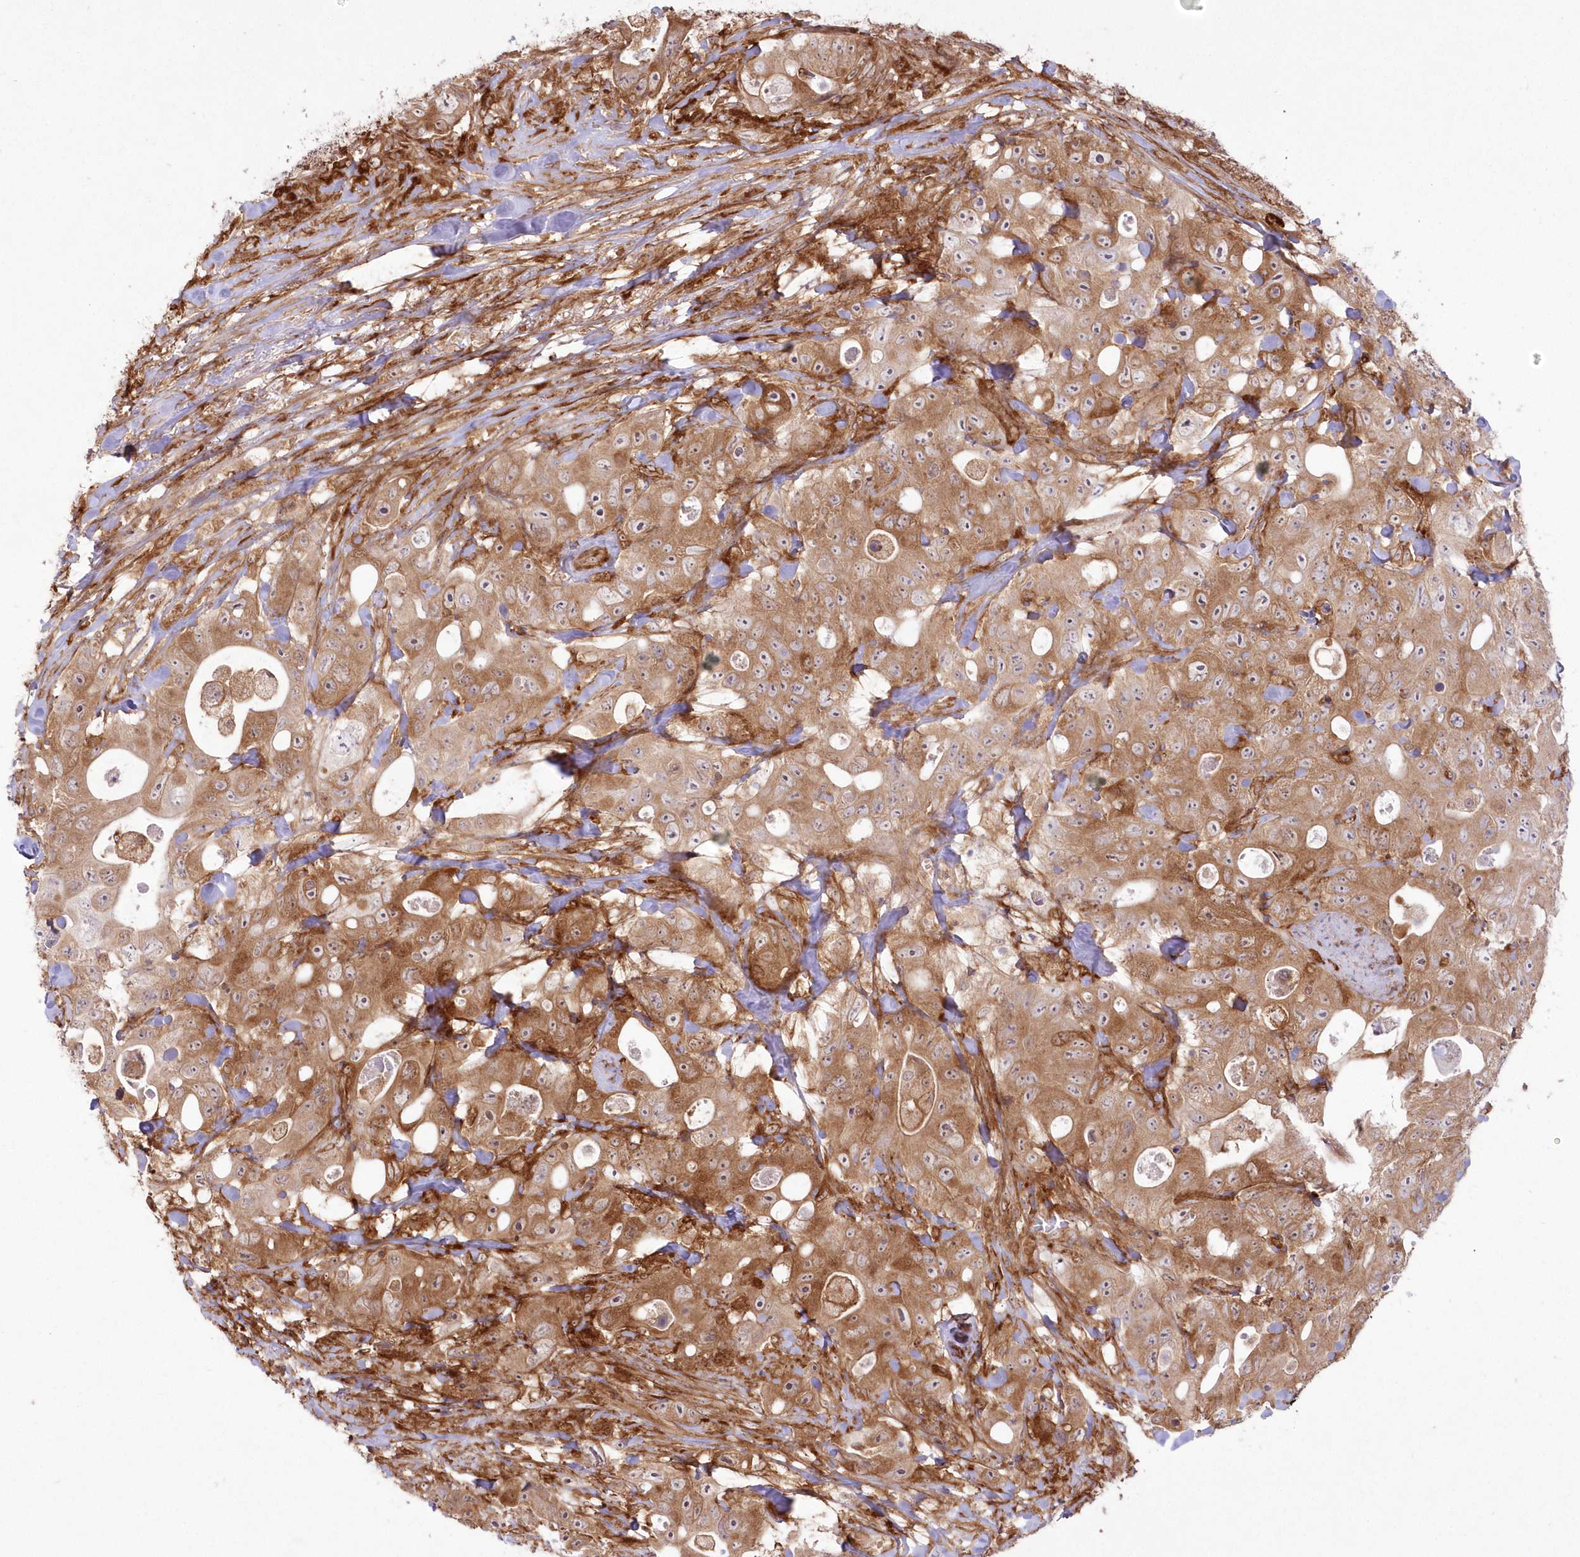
{"staining": {"intensity": "moderate", "quantity": ">75%", "location": "cytoplasmic/membranous"}, "tissue": "colorectal cancer", "cell_type": "Tumor cells", "image_type": "cancer", "snomed": [{"axis": "morphology", "description": "Adenocarcinoma, NOS"}, {"axis": "topography", "description": "Colon"}], "caption": "IHC of human adenocarcinoma (colorectal) demonstrates medium levels of moderate cytoplasmic/membranous positivity in about >75% of tumor cells.", "gene": "SH3PXD2B", "patient": {"sex": "female", "age": 46}}